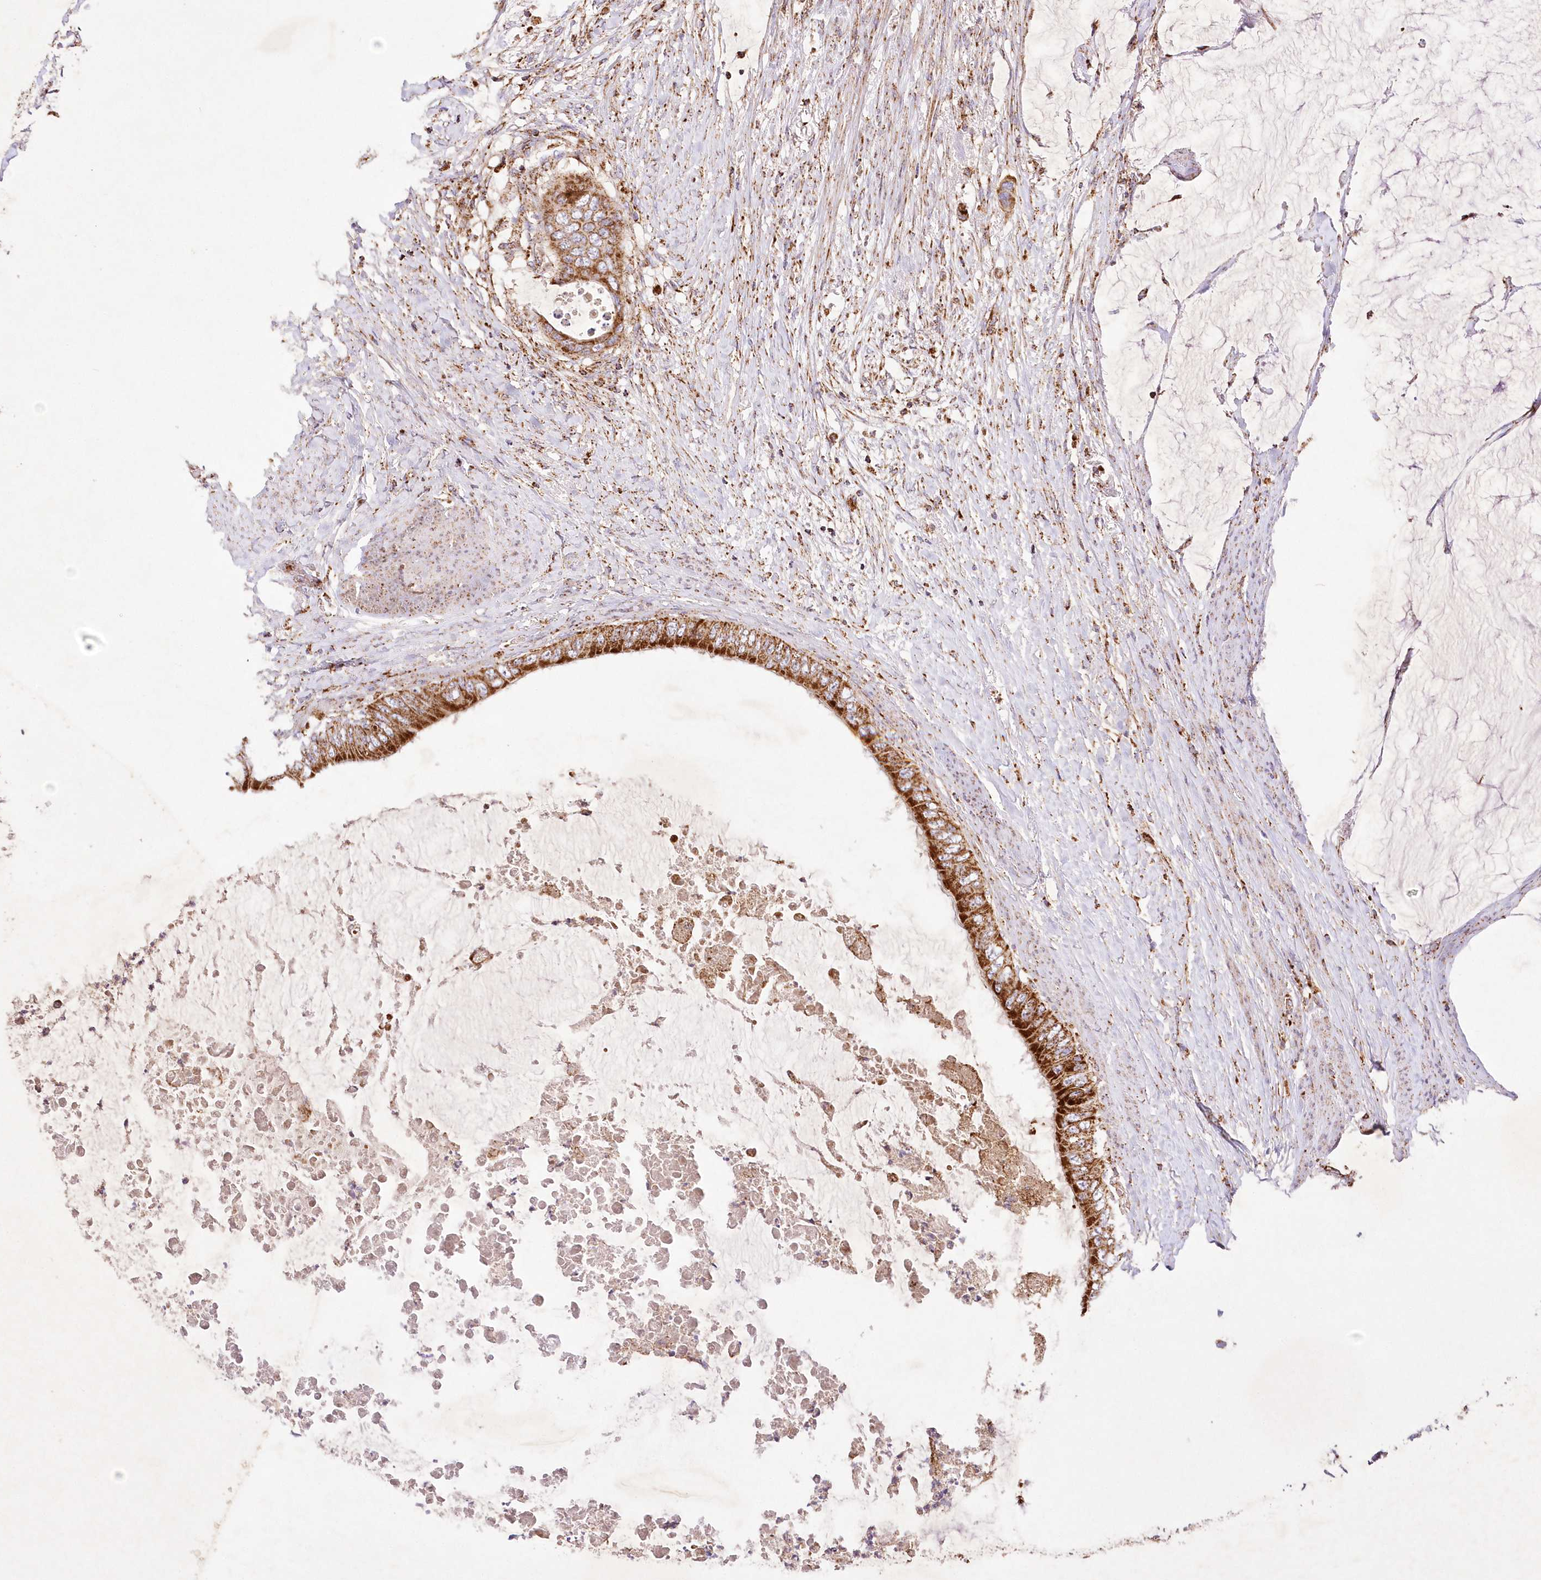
{"staining": {"intensity": "strong", "quantity": ">75%", "location": "cytoplasmic/membranous"}, "tissue": "colorectal cancer", "cell_type": "Tumor cells", "image_type": "cancer", "snomed": [{"axis": "morphology", "description": "Normal tissue, NOS"}, {"axis": "morphology", "description": "Adenocarcinoma, NOS"}, {"axis": "topography", "description": "Rectum"}, {"axis": "topography", "description": "Peripheral nerve tissue"}], "caption": "Protein analysis of adenocarcinoma (colorectal) tissue demonstrates strong cytoplasmic/membranous staining in about >75% of tumor cells.", "gene": "ASNSD1", "patient": {"sex": "female", "age": 77}}